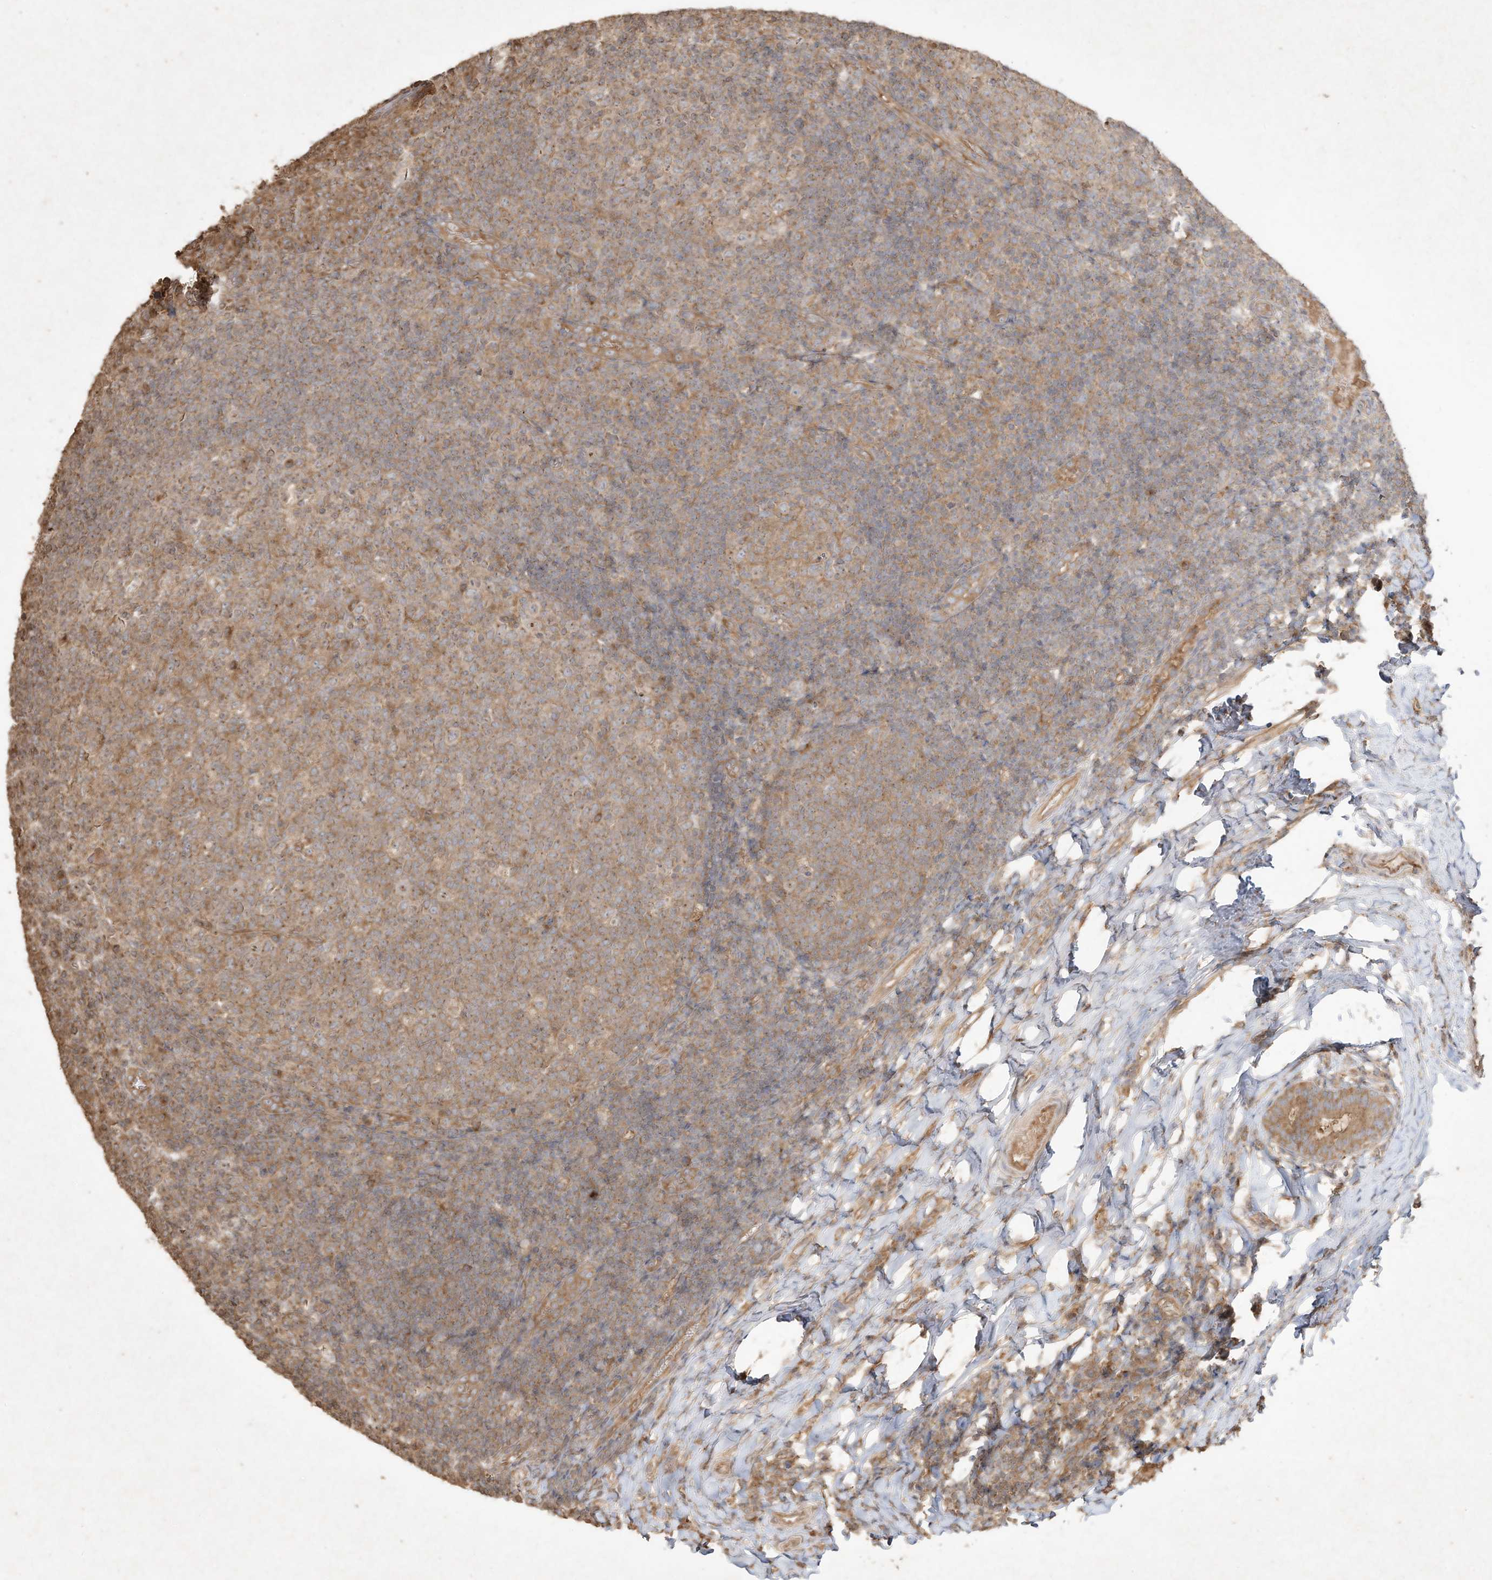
{"staining": {"intensity": "moderate", "quantity": ">75%", "location": "cytoplasmic/membranous"}, "tissue": "tonsil", "cell_type": "Germinal center cells", "image_type": "normal", "snomed": [{"axis": "morphology", "description": "Normal tissue, NOS"}, {"axis": "topography", "description": "Tonsil"}], "caption": "An image of tonsil stained for a protein demonstrates moderate cytoplasmic/membranous brown staining in germinal center cells. The protein is shown in brown color, while the nuclei are stained blue.", "gene": "DYNC1I2", "patient": {"sex": "female", "age": 19}}